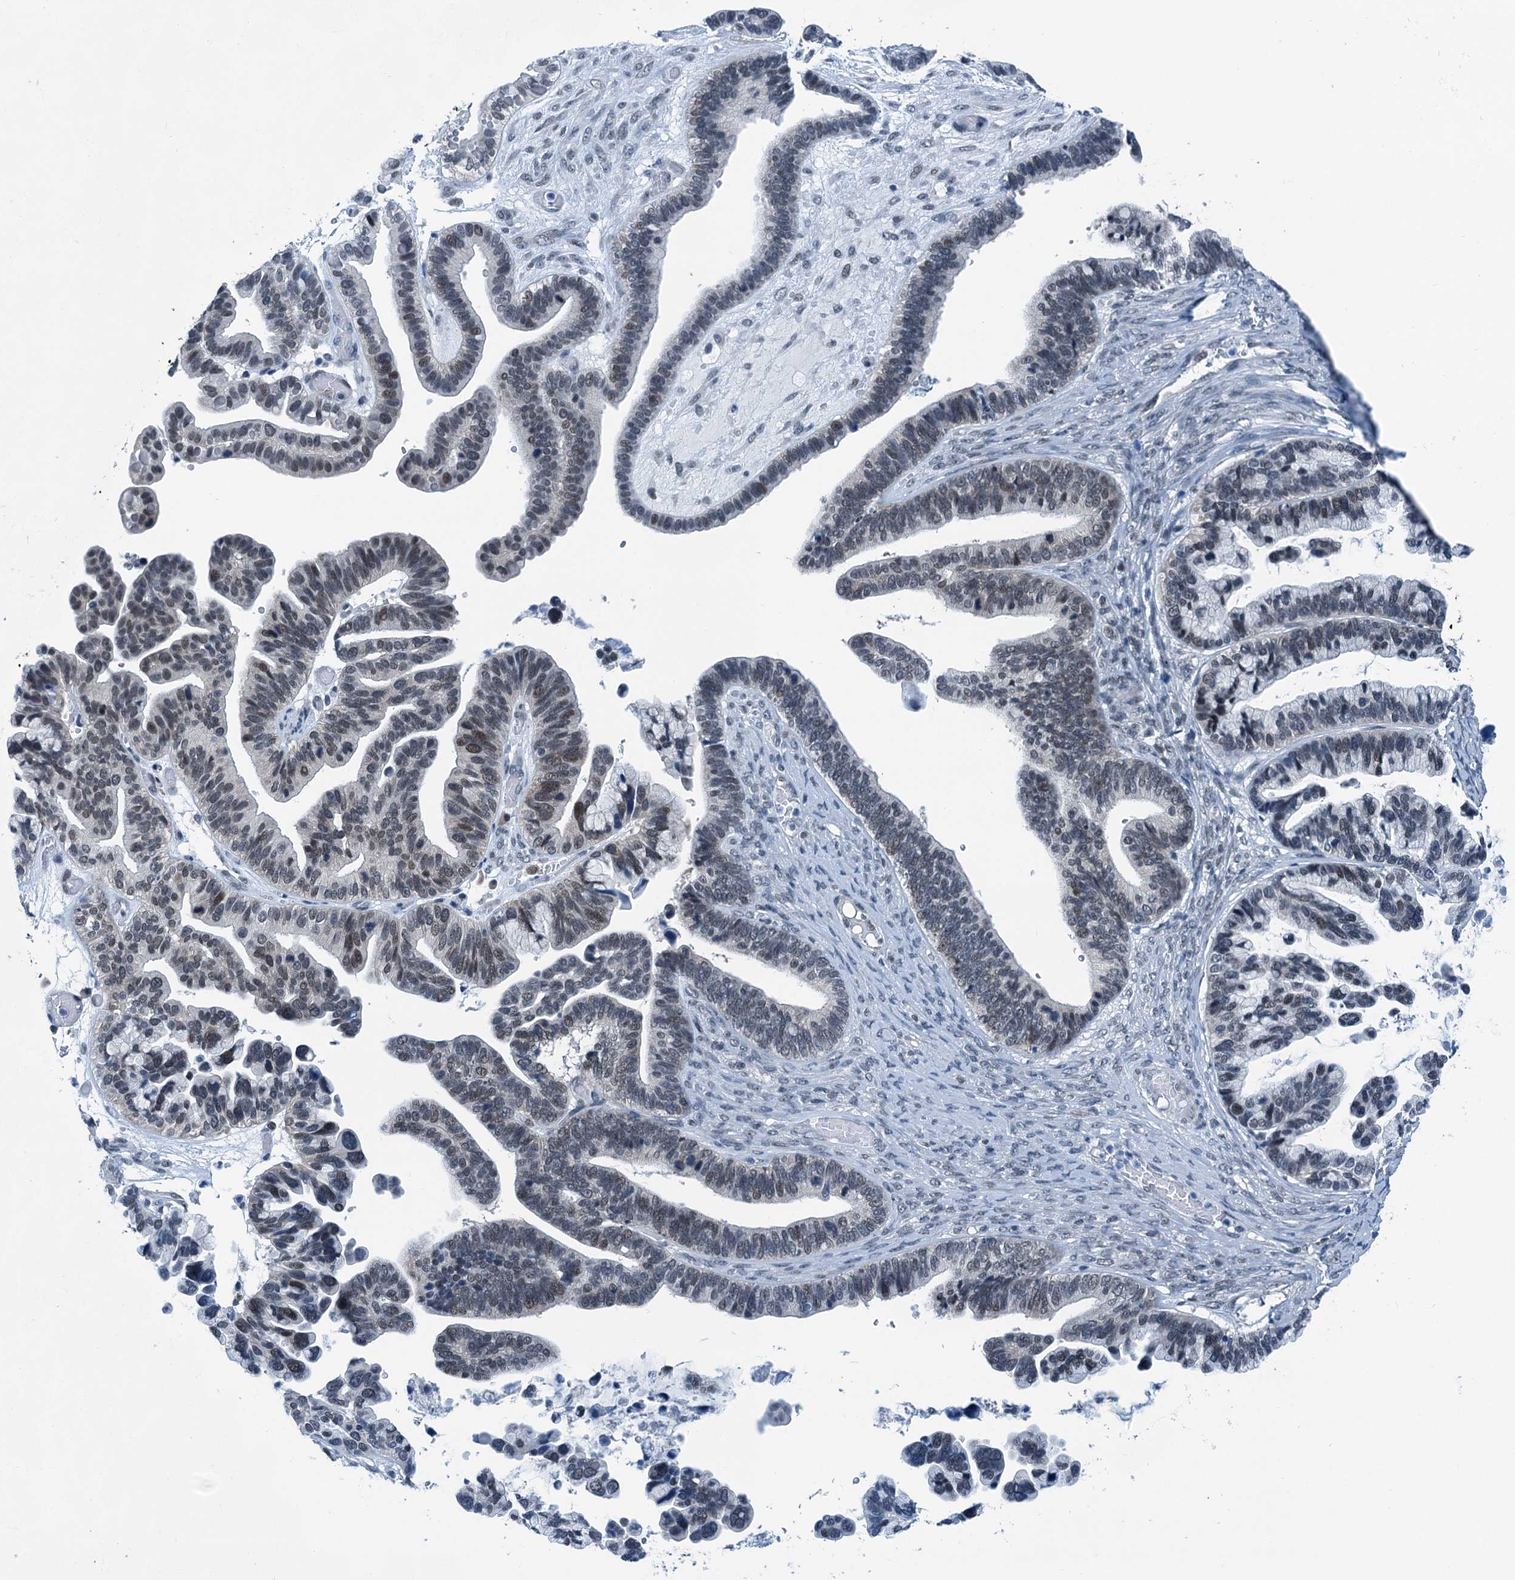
{"staining": {"intensity": "moderate", "quantity": "<25%", "location": "nuclear"}, "tissue": "ovarian cancer", "cell_type": "Tumor cells", "image_type": "cancer", "snomed": [{"axis": "morphology", "description": "Cystadenocarcinoma, serous, NOS"}, {"axis": "topography", "description": "Ovary"}], "caption": "Ovarian cancer (serous cystadenocarcinoma) stained with IHC displays moderate nuclear positivity in approximately <25% of tumor cells.", "gene": "TRPT1", "patient": {"sex": "female", "age": 56}}